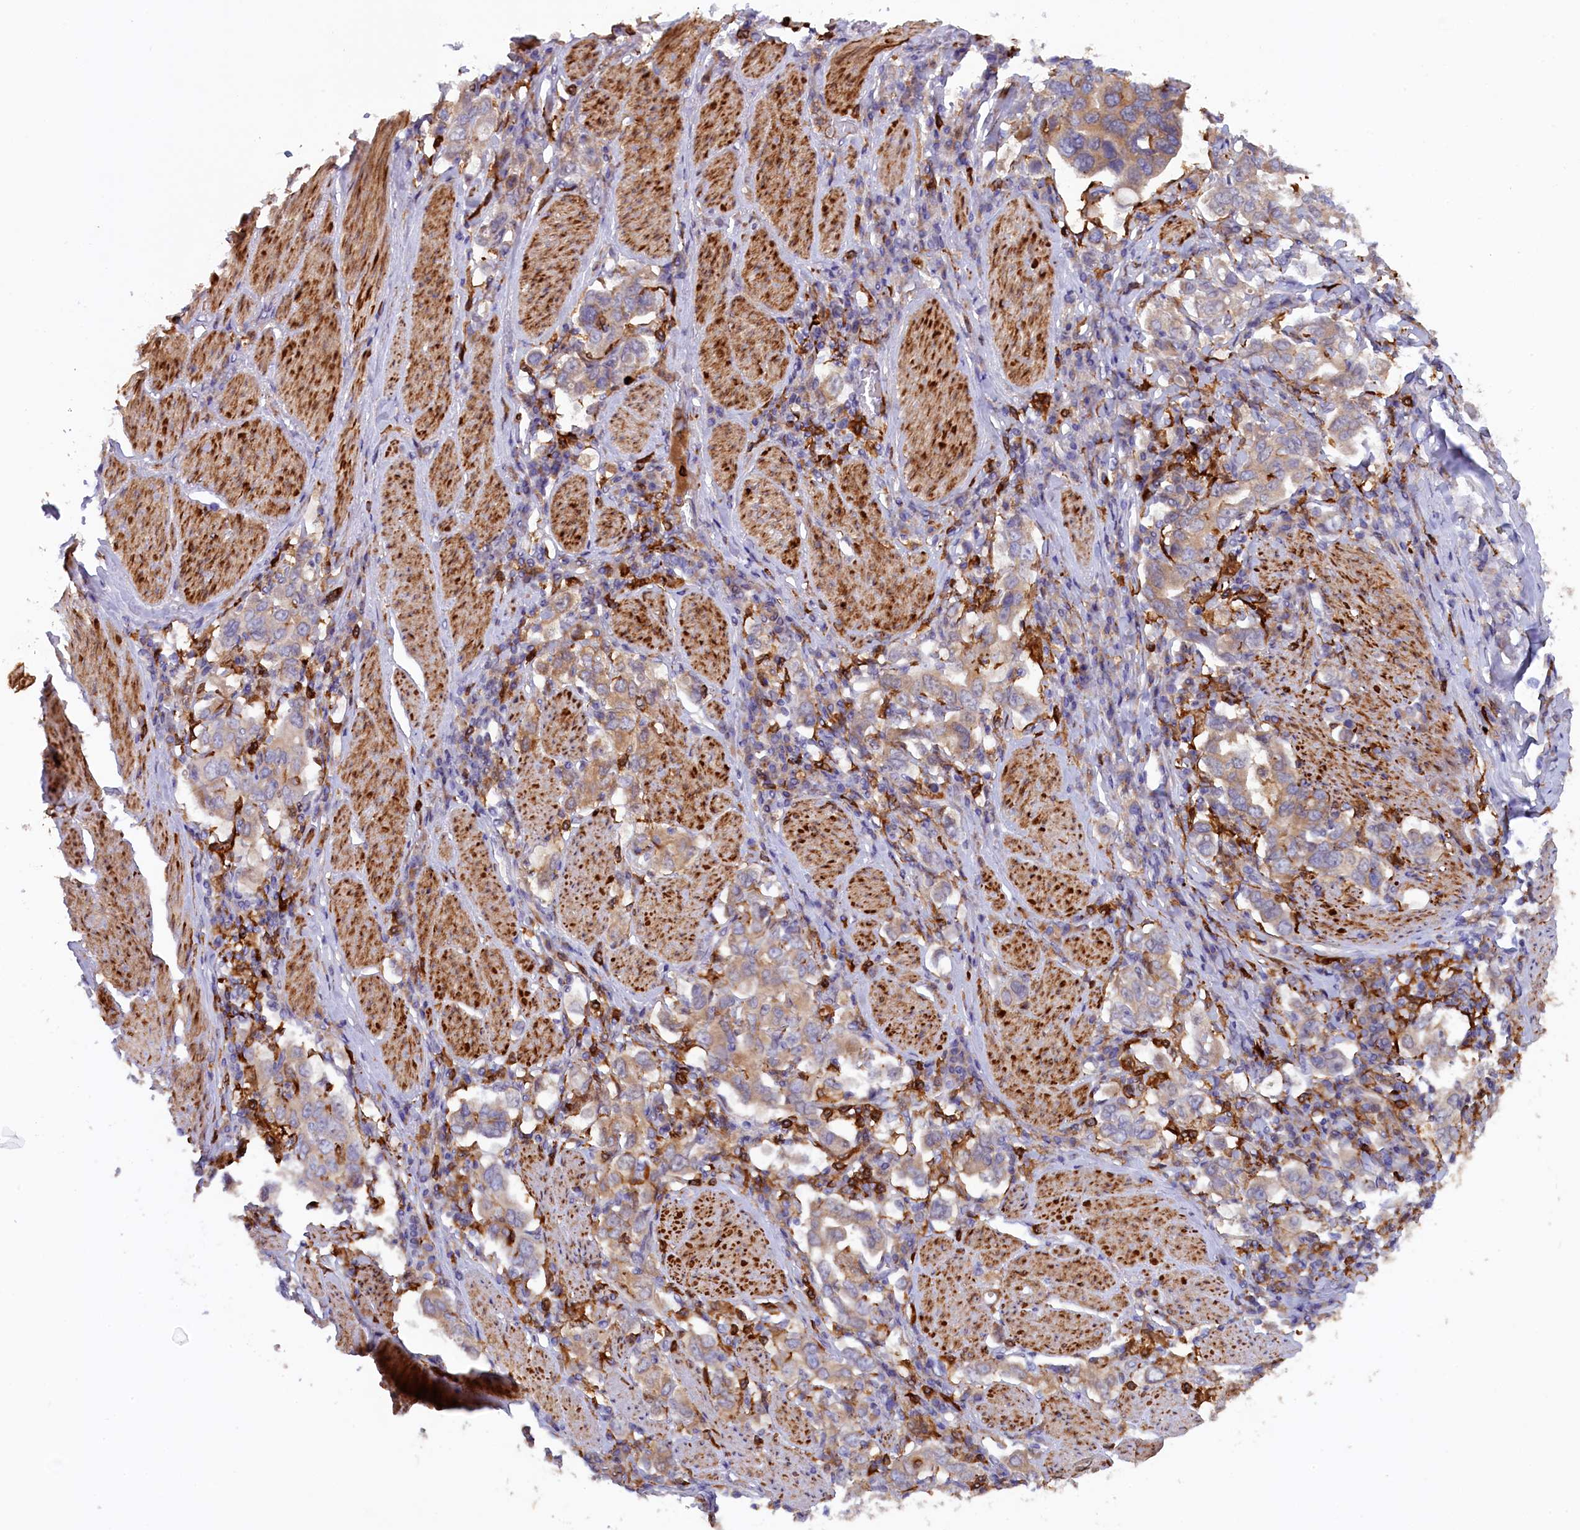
{"staining": {"intensity": "weak", "quantity": "<25%", "location": "cytoplasmic/membranous"}, "tissue": "stomach cancer", "cell_type": "Tumor cells", "image_type": "cancer", "snomed": [{"axis": "morphology", "description": "Adenocarcinoma, NOS"}, {"axis": "topography", "description": "Stomach, upper"}], "caption": "IHC image of stomach adenocarcinoma stained for a protein (brown), which reveals no positivity in tumor cells.", "gene": "FERMT1", "patient": {"sex": "male", "age": 62}}